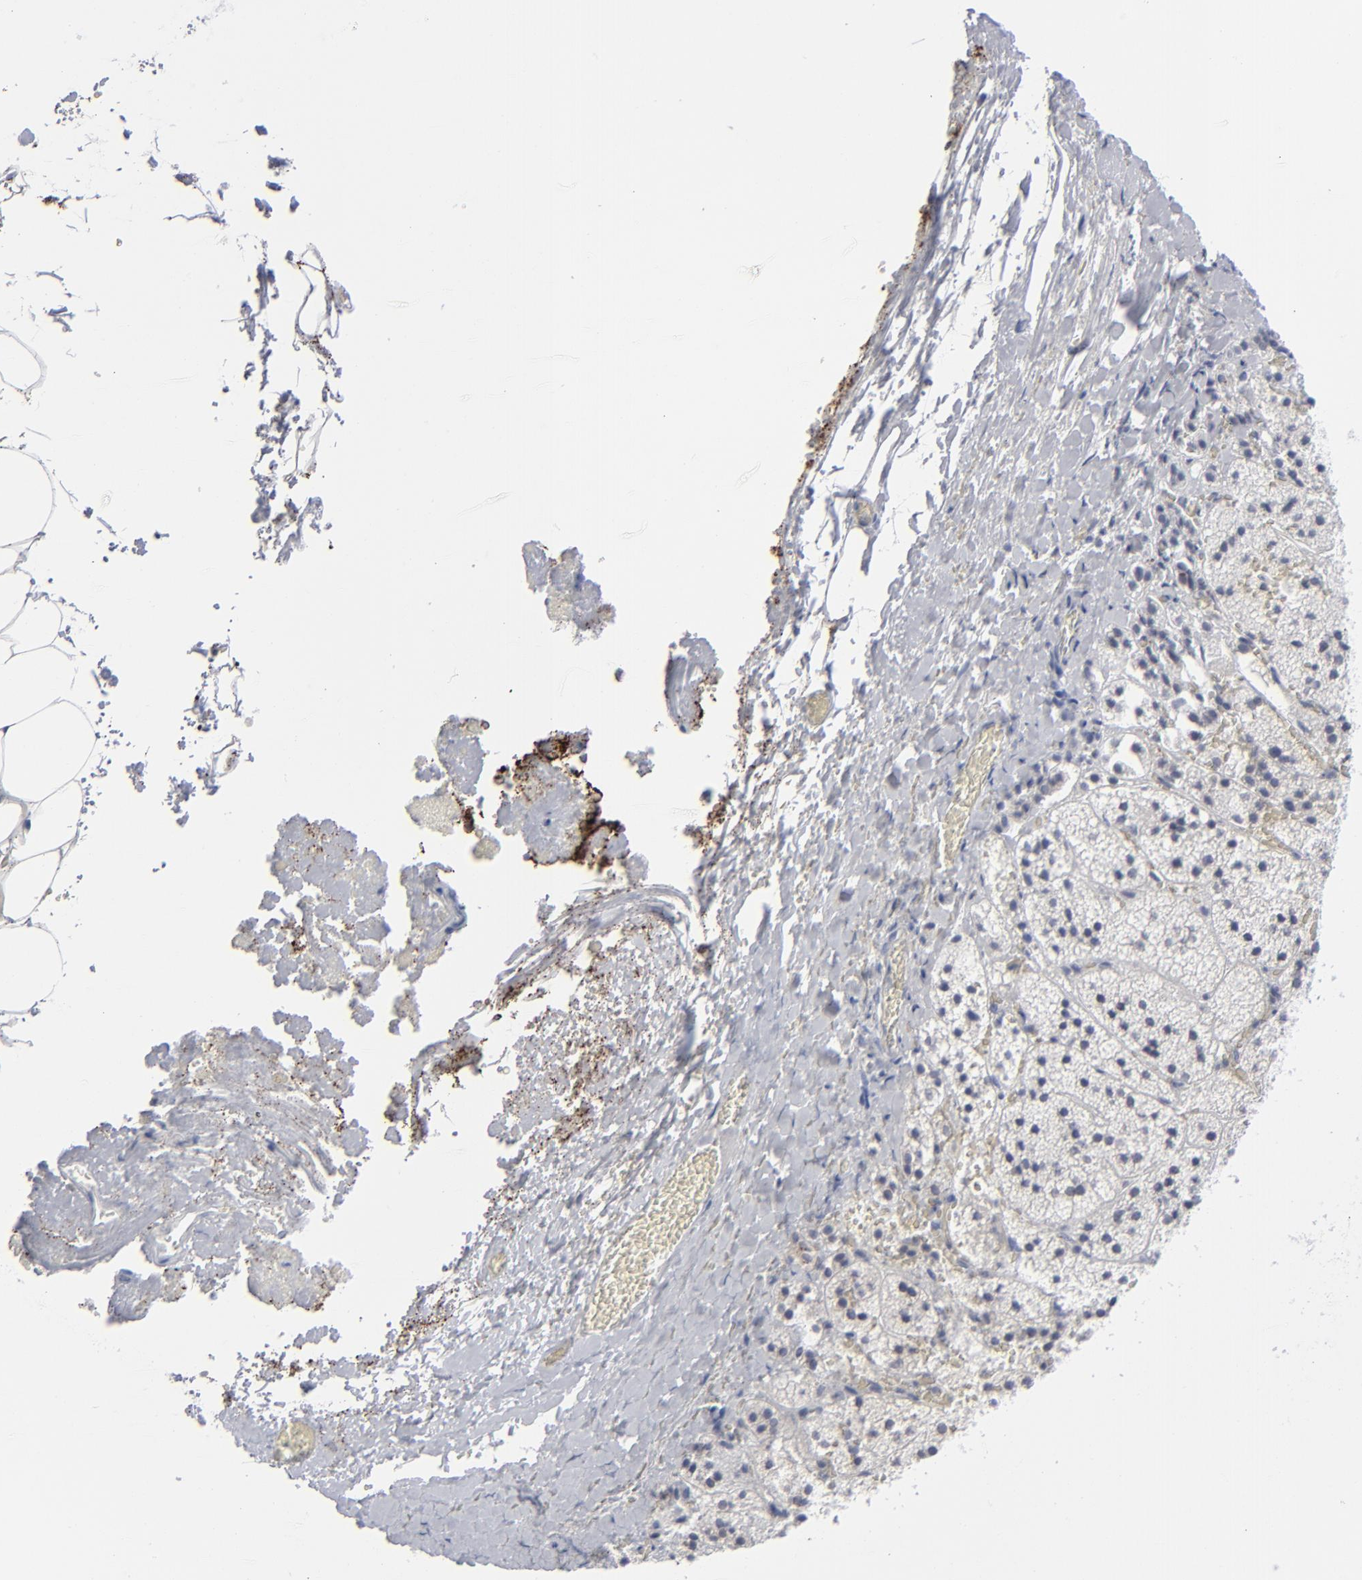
{"staining": {"intensity": "weak", "quantity": "<25%", "location": "cytoplasmic/membranous"}, "tissue": "adrenal gland", "cell_type": "Glandular cells", "image_type": "normal", "snomed": [{"axis": "morphology", "description": "Normal tissue, NOS"}, {"axis": "topography", "description": "Adrenal gland"}], "caption": "Immunohistochemistry (IHC) of benign human adrenal gland shows no staining in glandular cells. The staining was performed using DAB to visualize the protein expression in brown, while the nuclei were stained in blue with hematoxylin (Magnification: 20x).", "gene": "NUP88", "patient": {"sex": "female", "age": 44}}